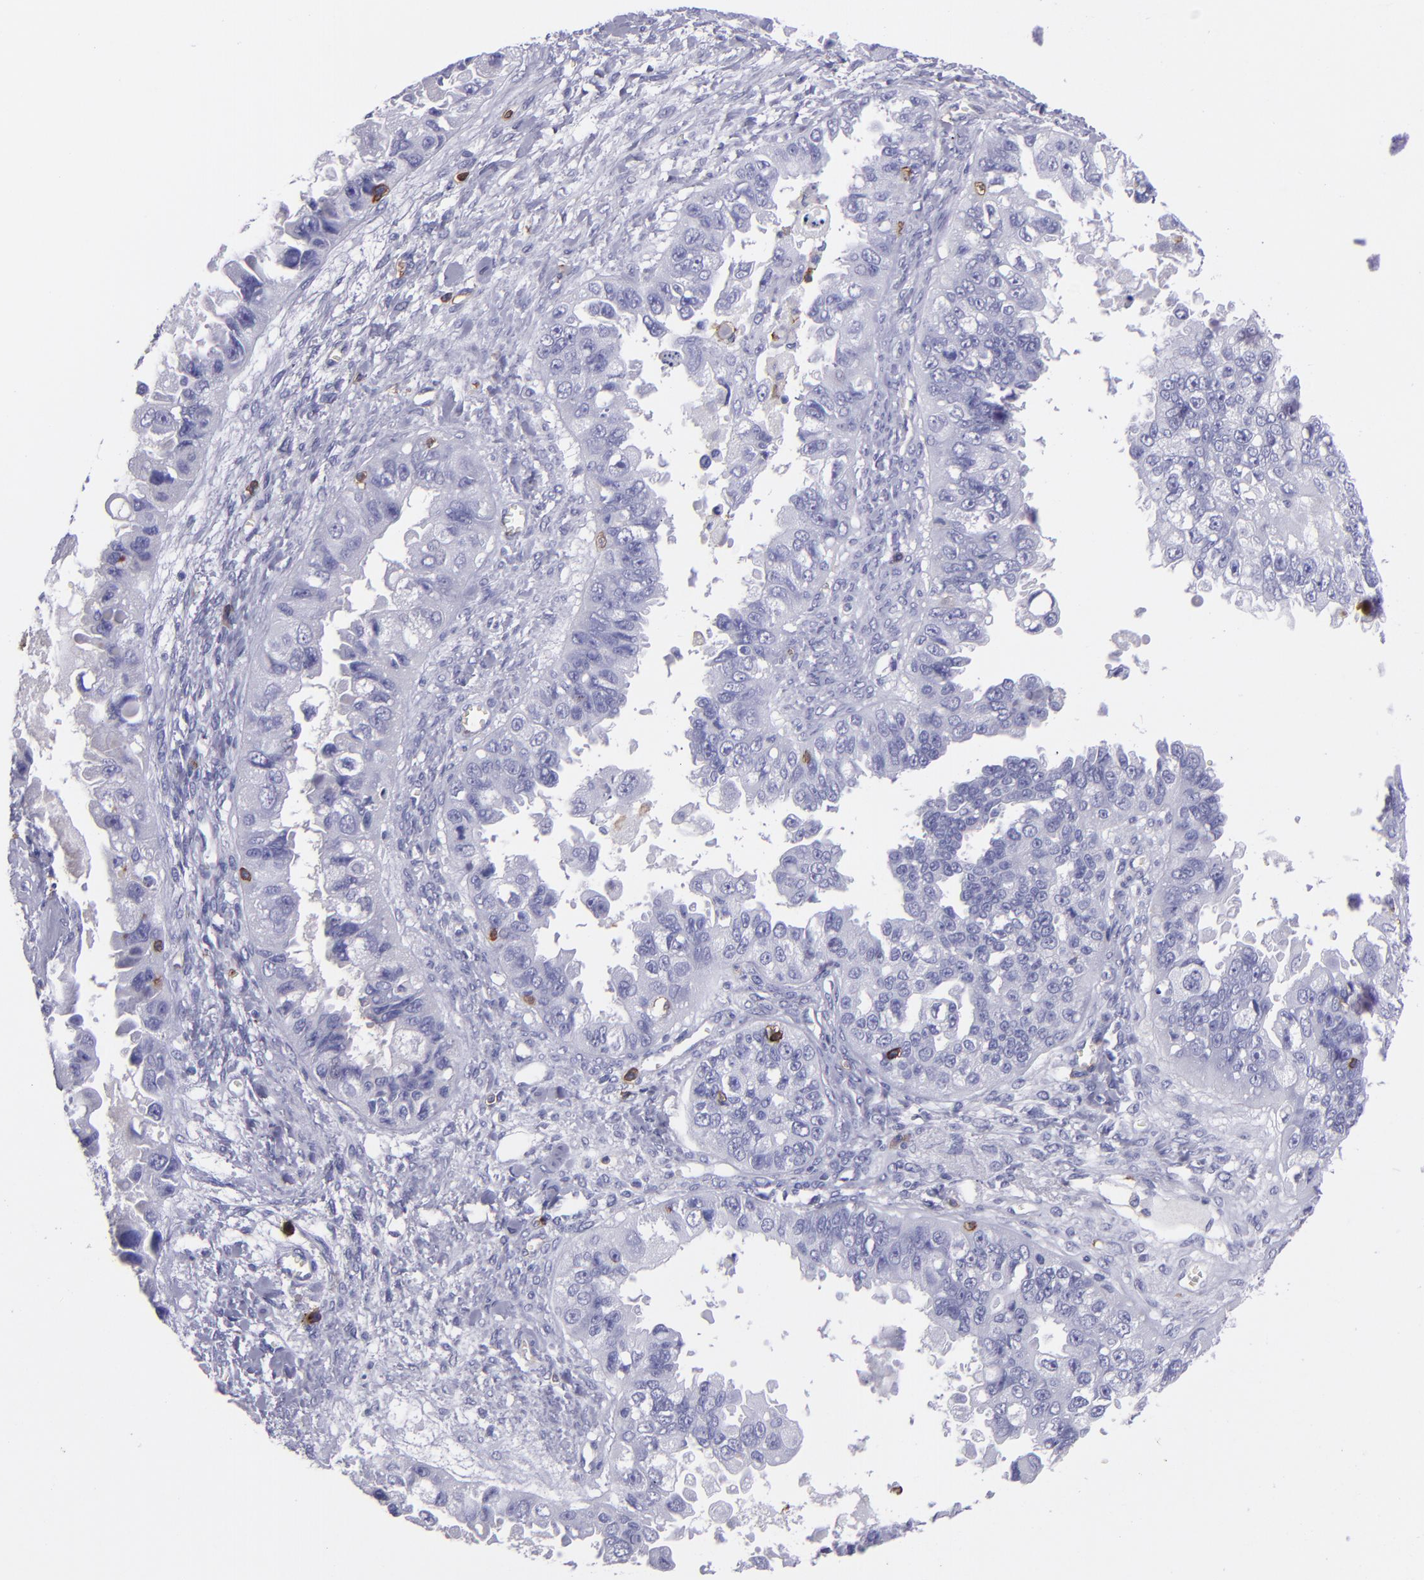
{"staining": {"intensity": "negative", "quantity": "none", "location": "none"}, "tissue": "ovarian cancer", "cell_type": "Tumor cells", "image_type": "cancer", "snomed": [{"axis": "morphology", "description": "Carcinoma, endometroid"}, {"axis": "topography", "description": "Ovary"}], "caption": "The micrograph exhibits no staining of tumor cells in ovarian cancer.", "gene": "ICAM3", "patient": {"sex": "female", "age": 85}}